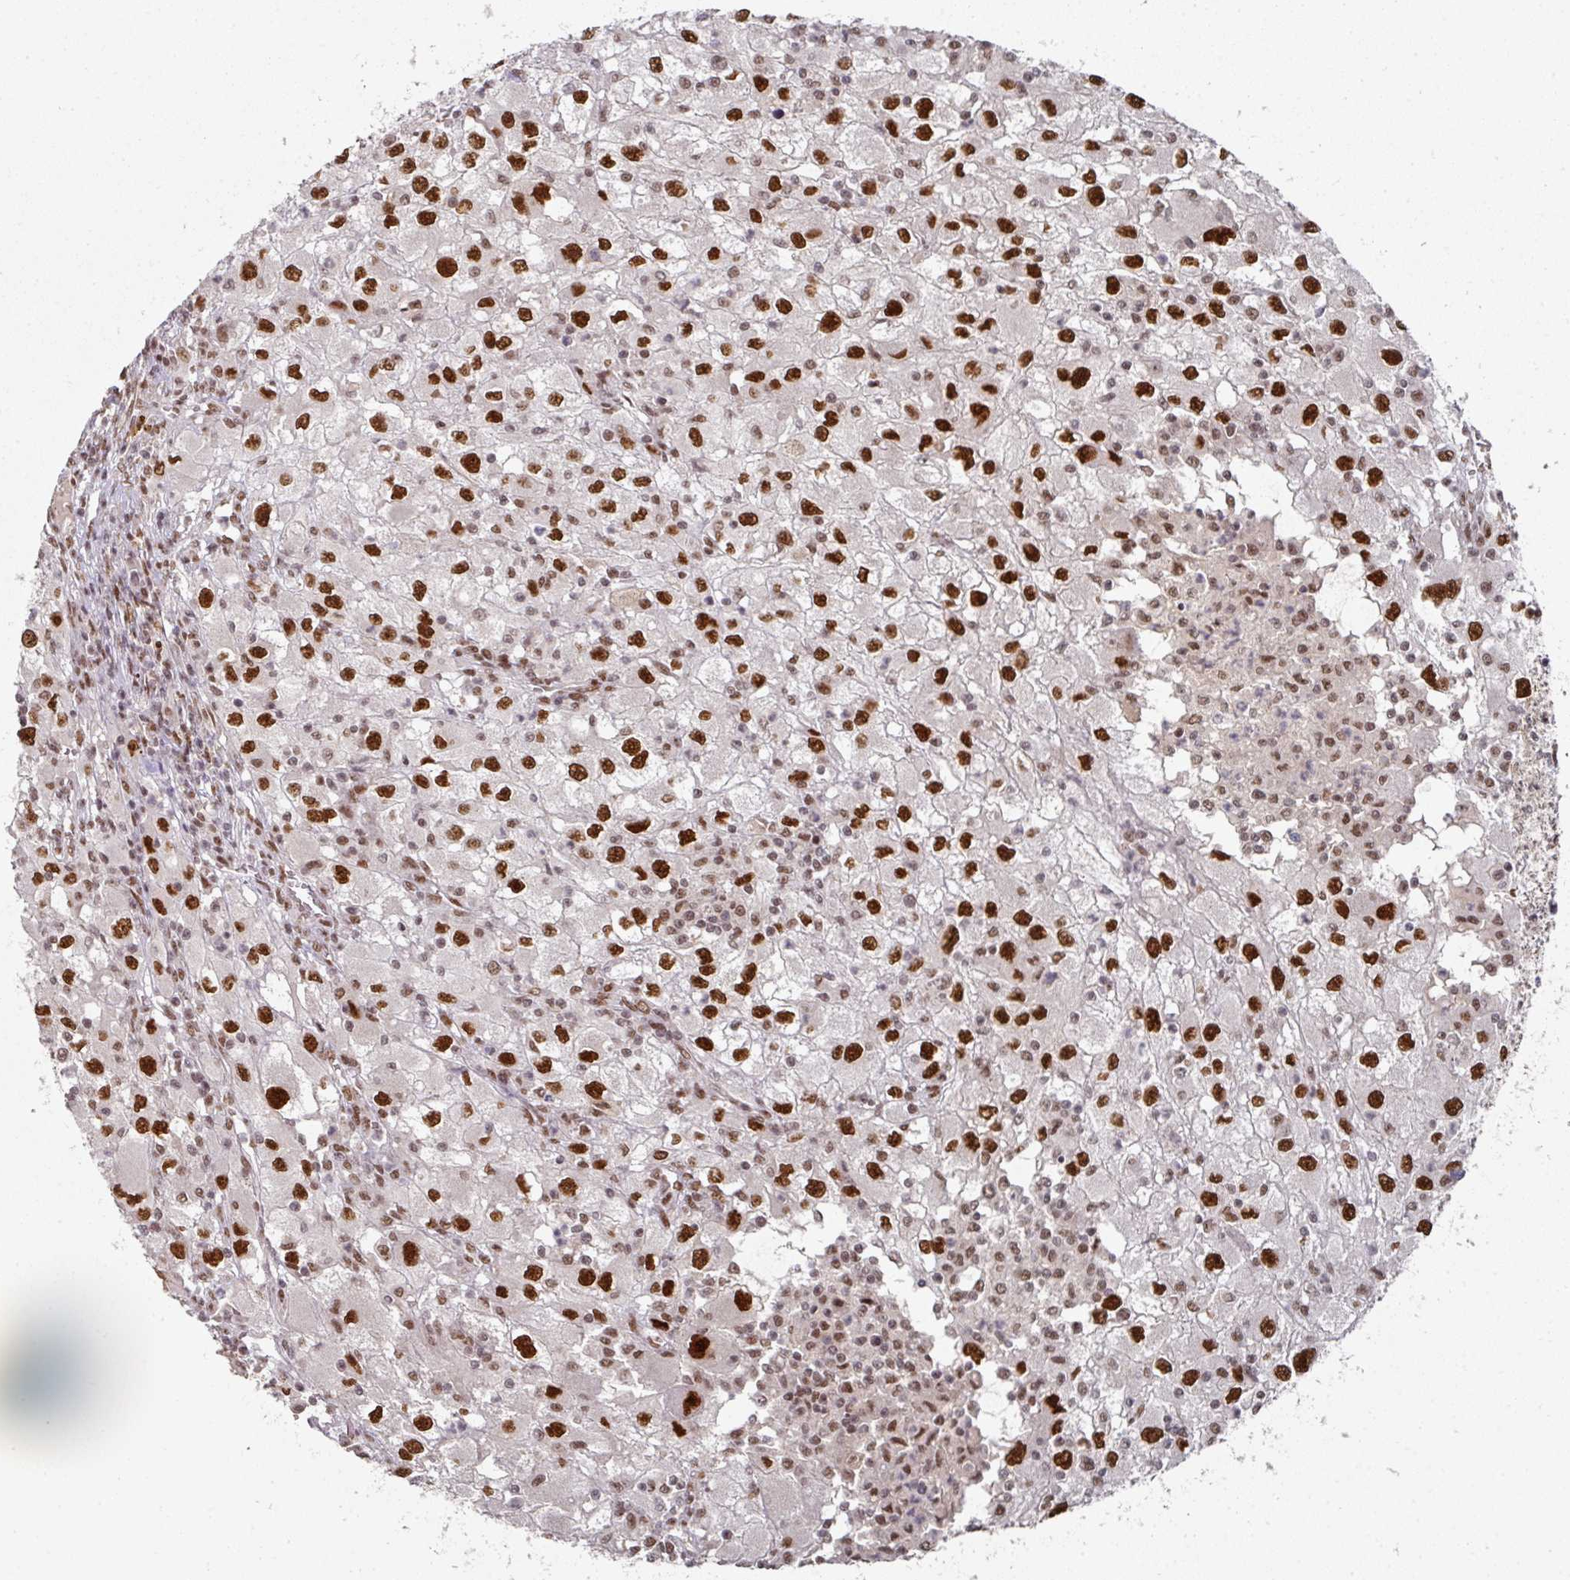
{"staining": {"intensity": "strong", "quantity": ">75%", "location": "nuclear"}, "tissue": "renal cancer", "cell_type": "Tumor cells", "image_type": "cancer", "snomed": [{"axis": "morphology", "description": "Adenocarcinoma, NOS"}, {"axis": "topography", "description": "Kidney"}], "caption": "DAB (3,3'-diaminobenzidine) immunohistochemical staining of human renal cancer (adenocarcinoma) shows strong nuclear protein expression in about >75% of tumor cells.", "gene": "MEPCE", "patient": {"sex": "female", "age": 67}}